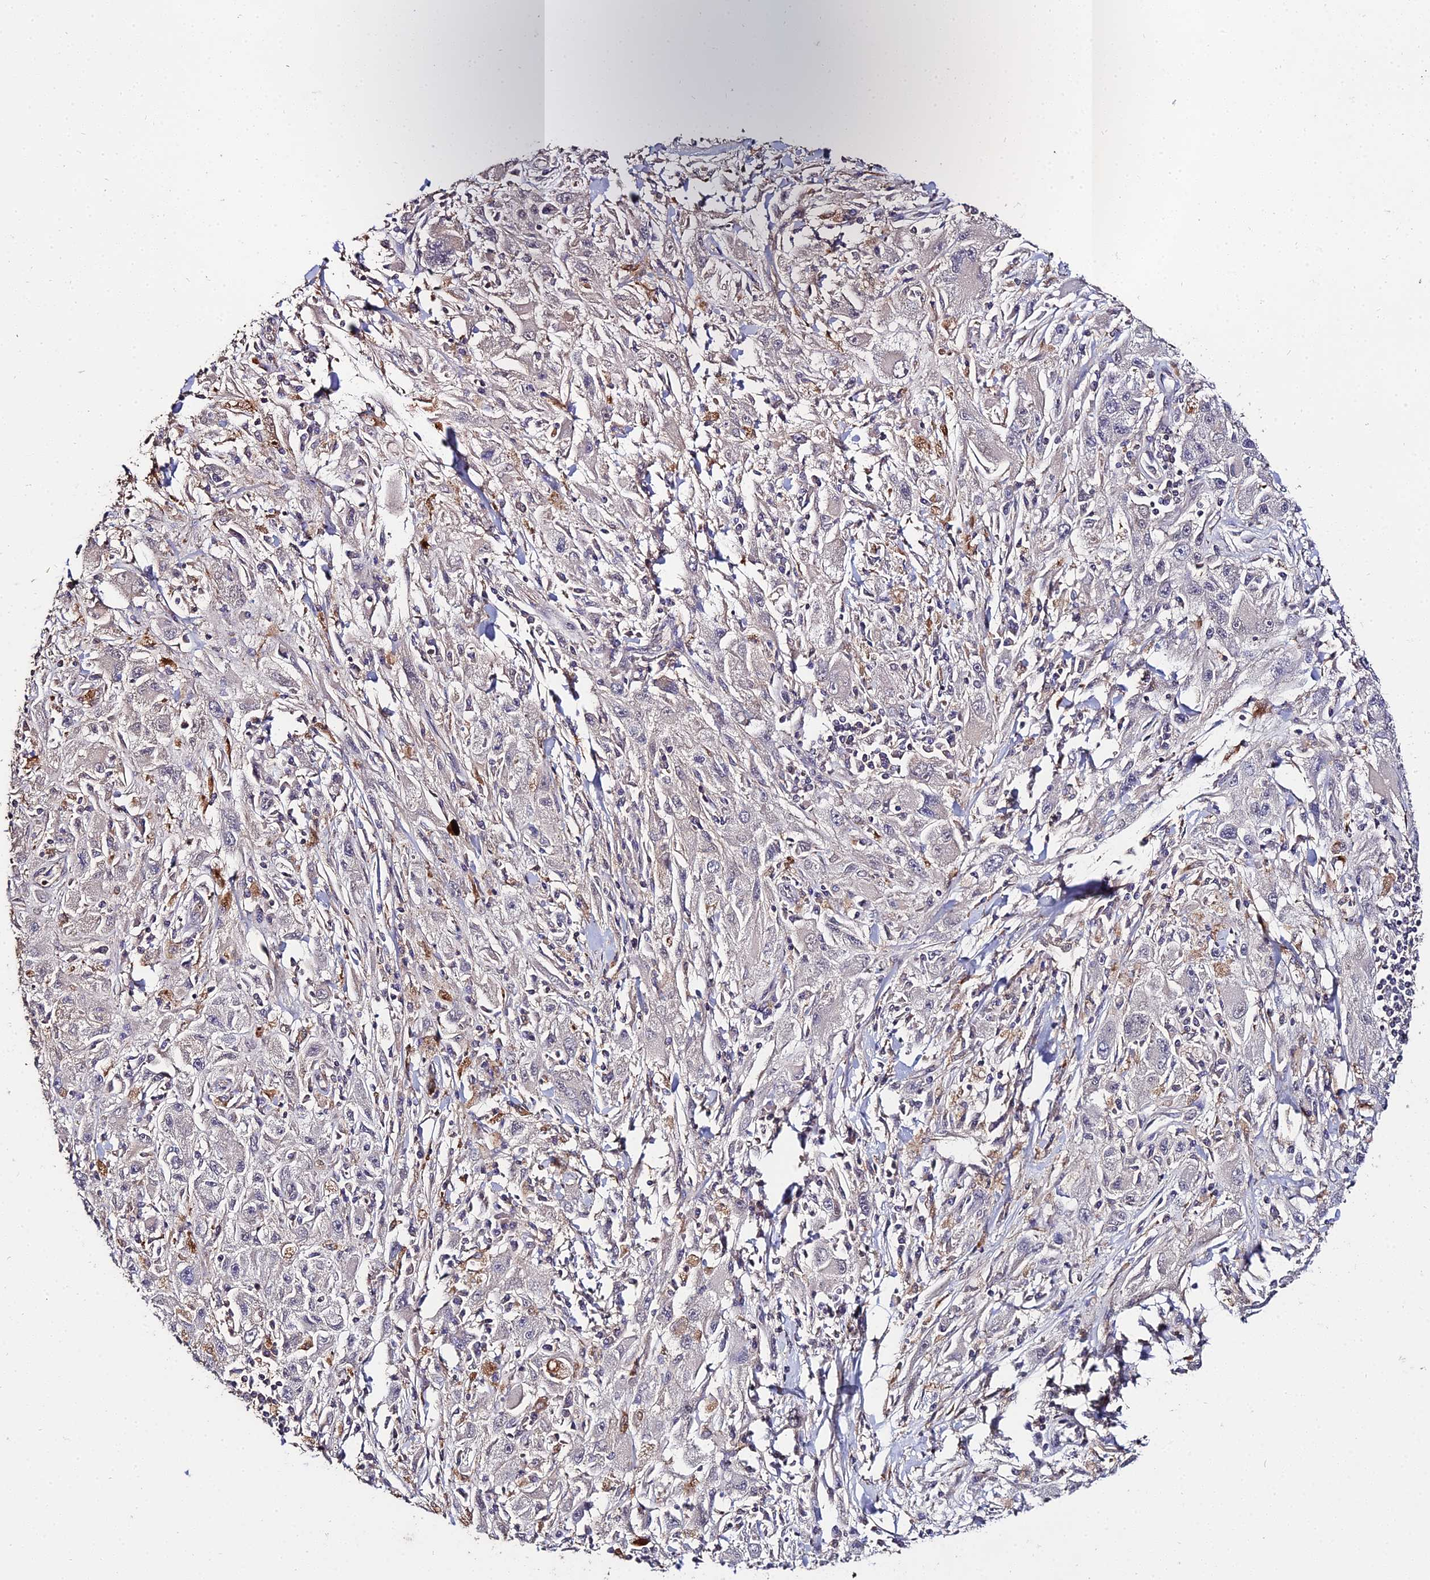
{"staining": {"intensity": "negative", "quantity": "none", "location": "none"}, "tissue": "melanoma", "cell_type": "Tumor cells", "image_type": "cancer", "snomed": [{"axis": "morphology", "description": "Malignant melanoma, Metastatic site"}, {"axis": "topography", "description": "Skin"}], "caption": "An image of human melanoma is negative for staining in tumor cells. (DAB IHC visualized using brightfield microscopy, high magnification).", "gene": "LSM5", "patient": {"sex": "male", "age": 53}}